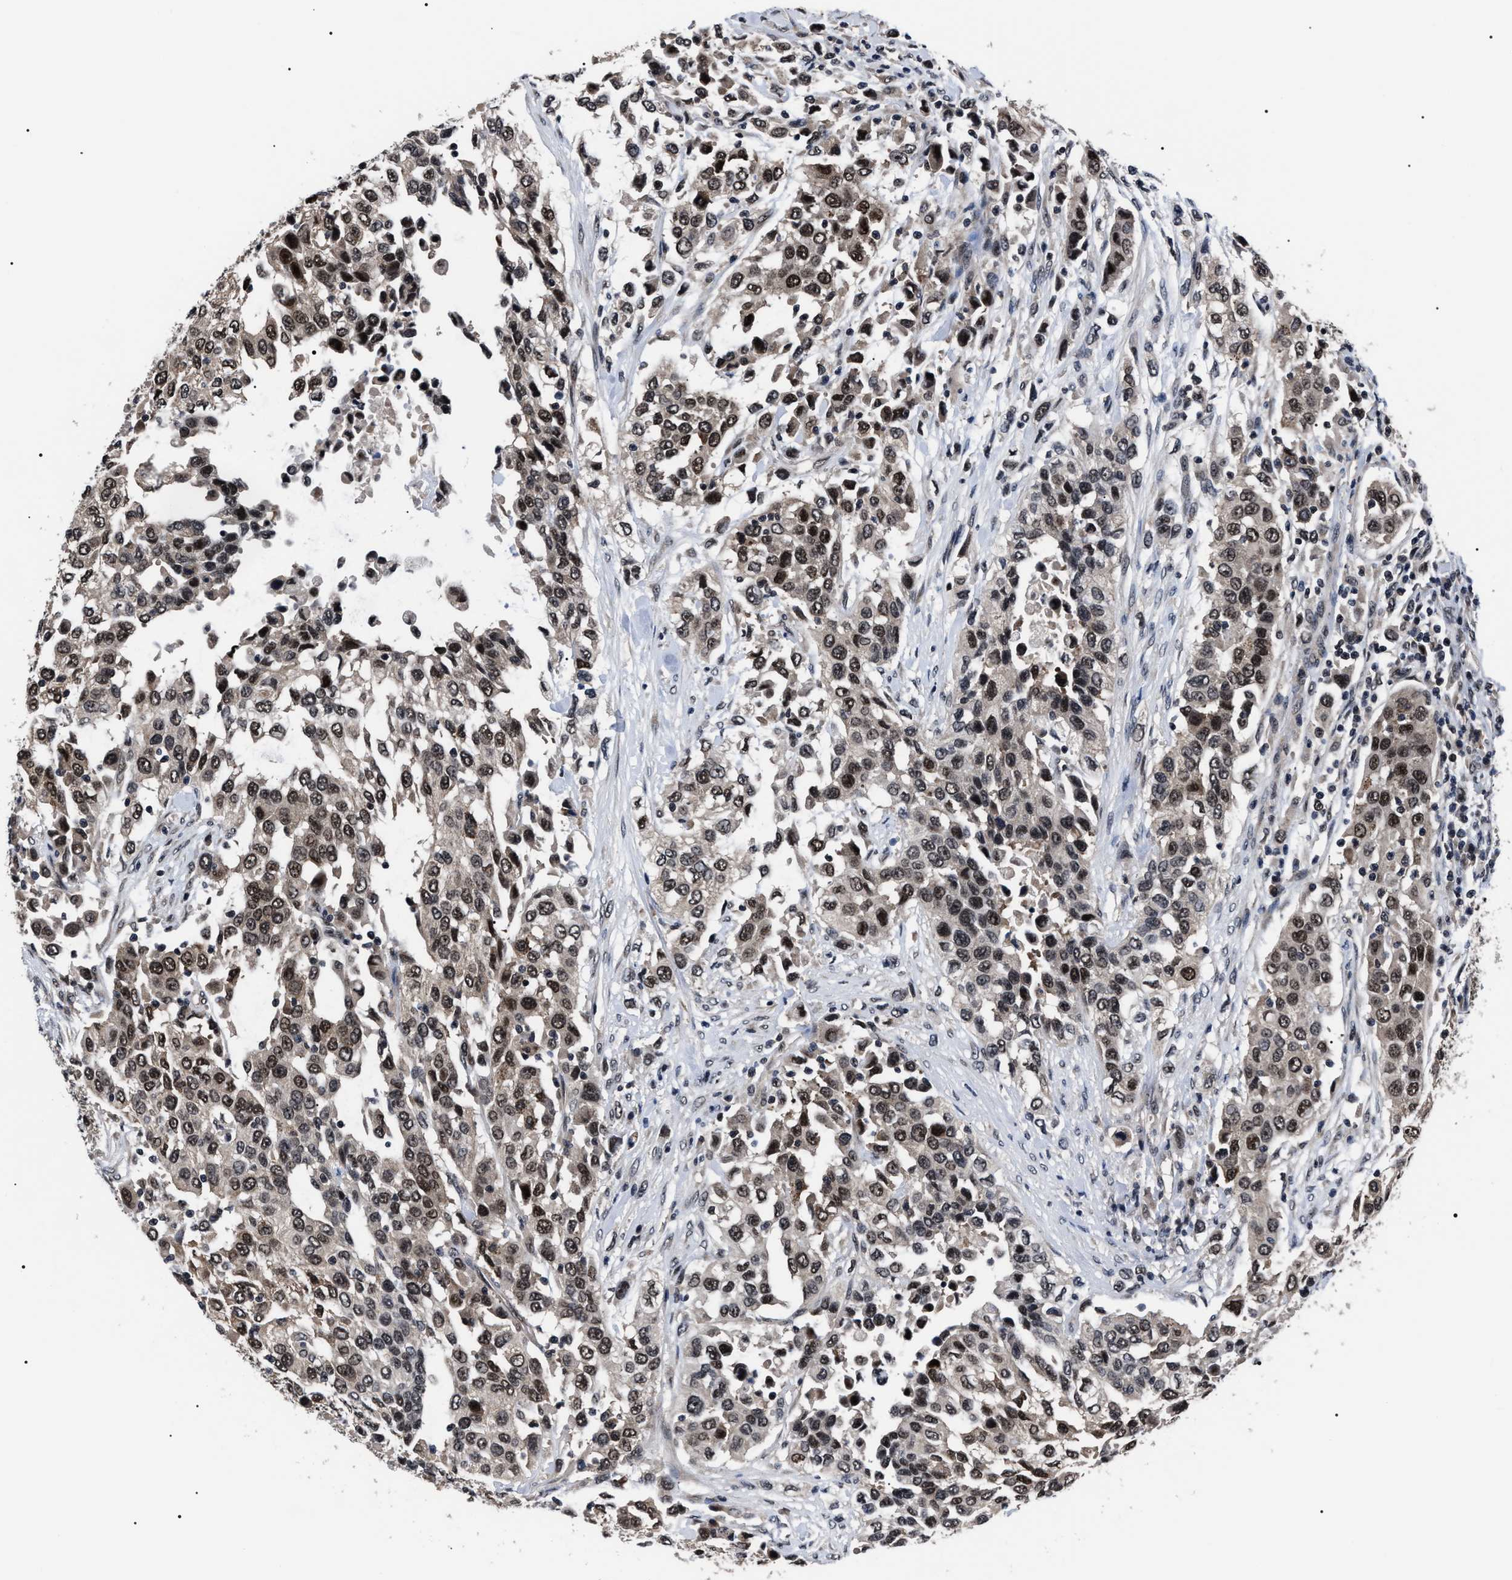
{"staining": {"intensity": "moderate", "quantity": ">75%", "location": "nuclear"}, "tissue": "urothelial cancer", "cell_type": "Tumor cells", "image_type": "cancer", "snomed": [{"axis": "morphology", "description": "Urothelial carcinoma, High grade"}, {"axis": "topography", "description": "Urinary bladder"}], "caption": "Protein staining by immunohistochemistry (IHC) exhibits moderate nuclear expression in approximately >75% of tumor cells in high-grade urothelial carcinoma.", "gene": "CSNK2A1", "patient": {"sex": "female", "age": 80}}